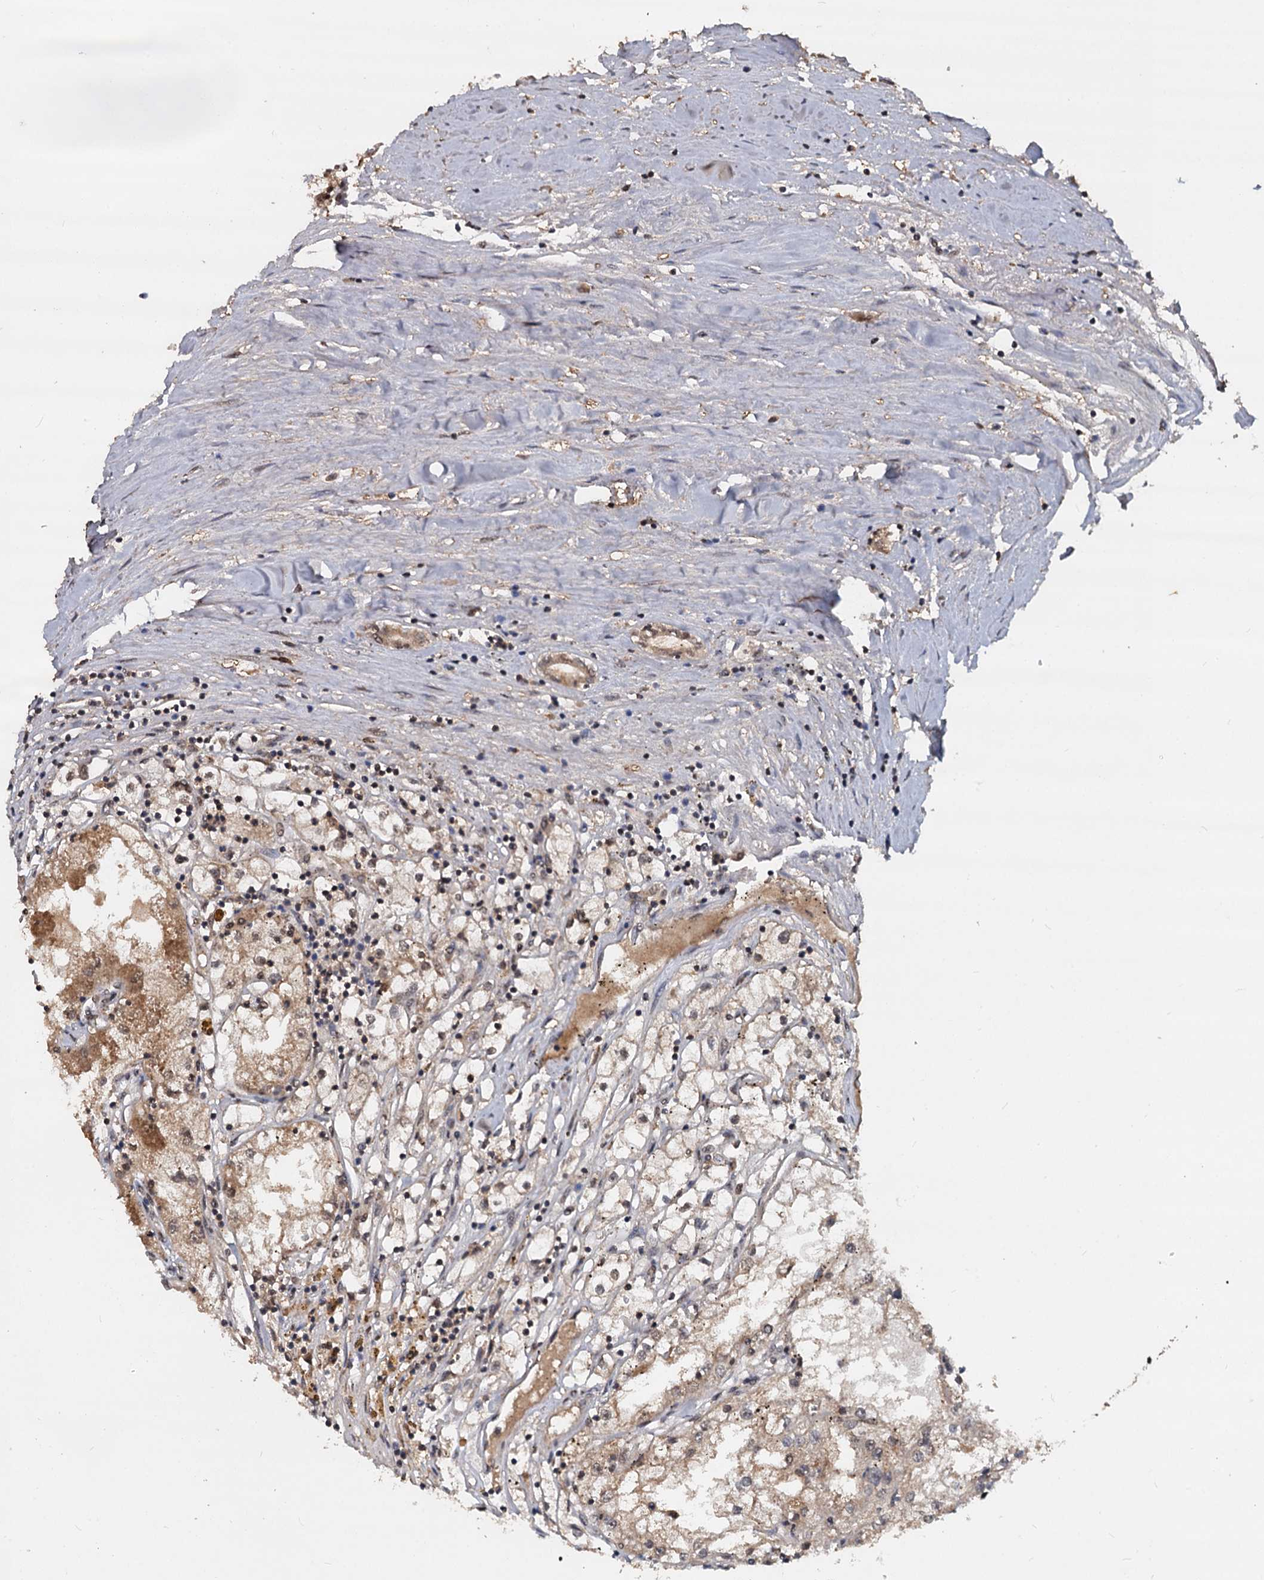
{"staining": {"intensity": "moderate", "quantity": "25%-75%", "location": "cytoplasmic/membranous"}, "tissue": "renal cancer", "cell_type": "Tumor cells", "image_type": "cancer", "snomed": [{"axis": "morphology", "description": "Adenocarcinoma, NOS"}, {"axis": "topography", "description": "Kidney"}], "caption": "Brown immunohistochemical staining in human renal adenocarcinoma demonstrates moderate cytoplasmic/membranous positivity in about 25%-75% of tumor cells.", "gene": "FAM216B", "patient": {"sex": "male", "age": 56}}